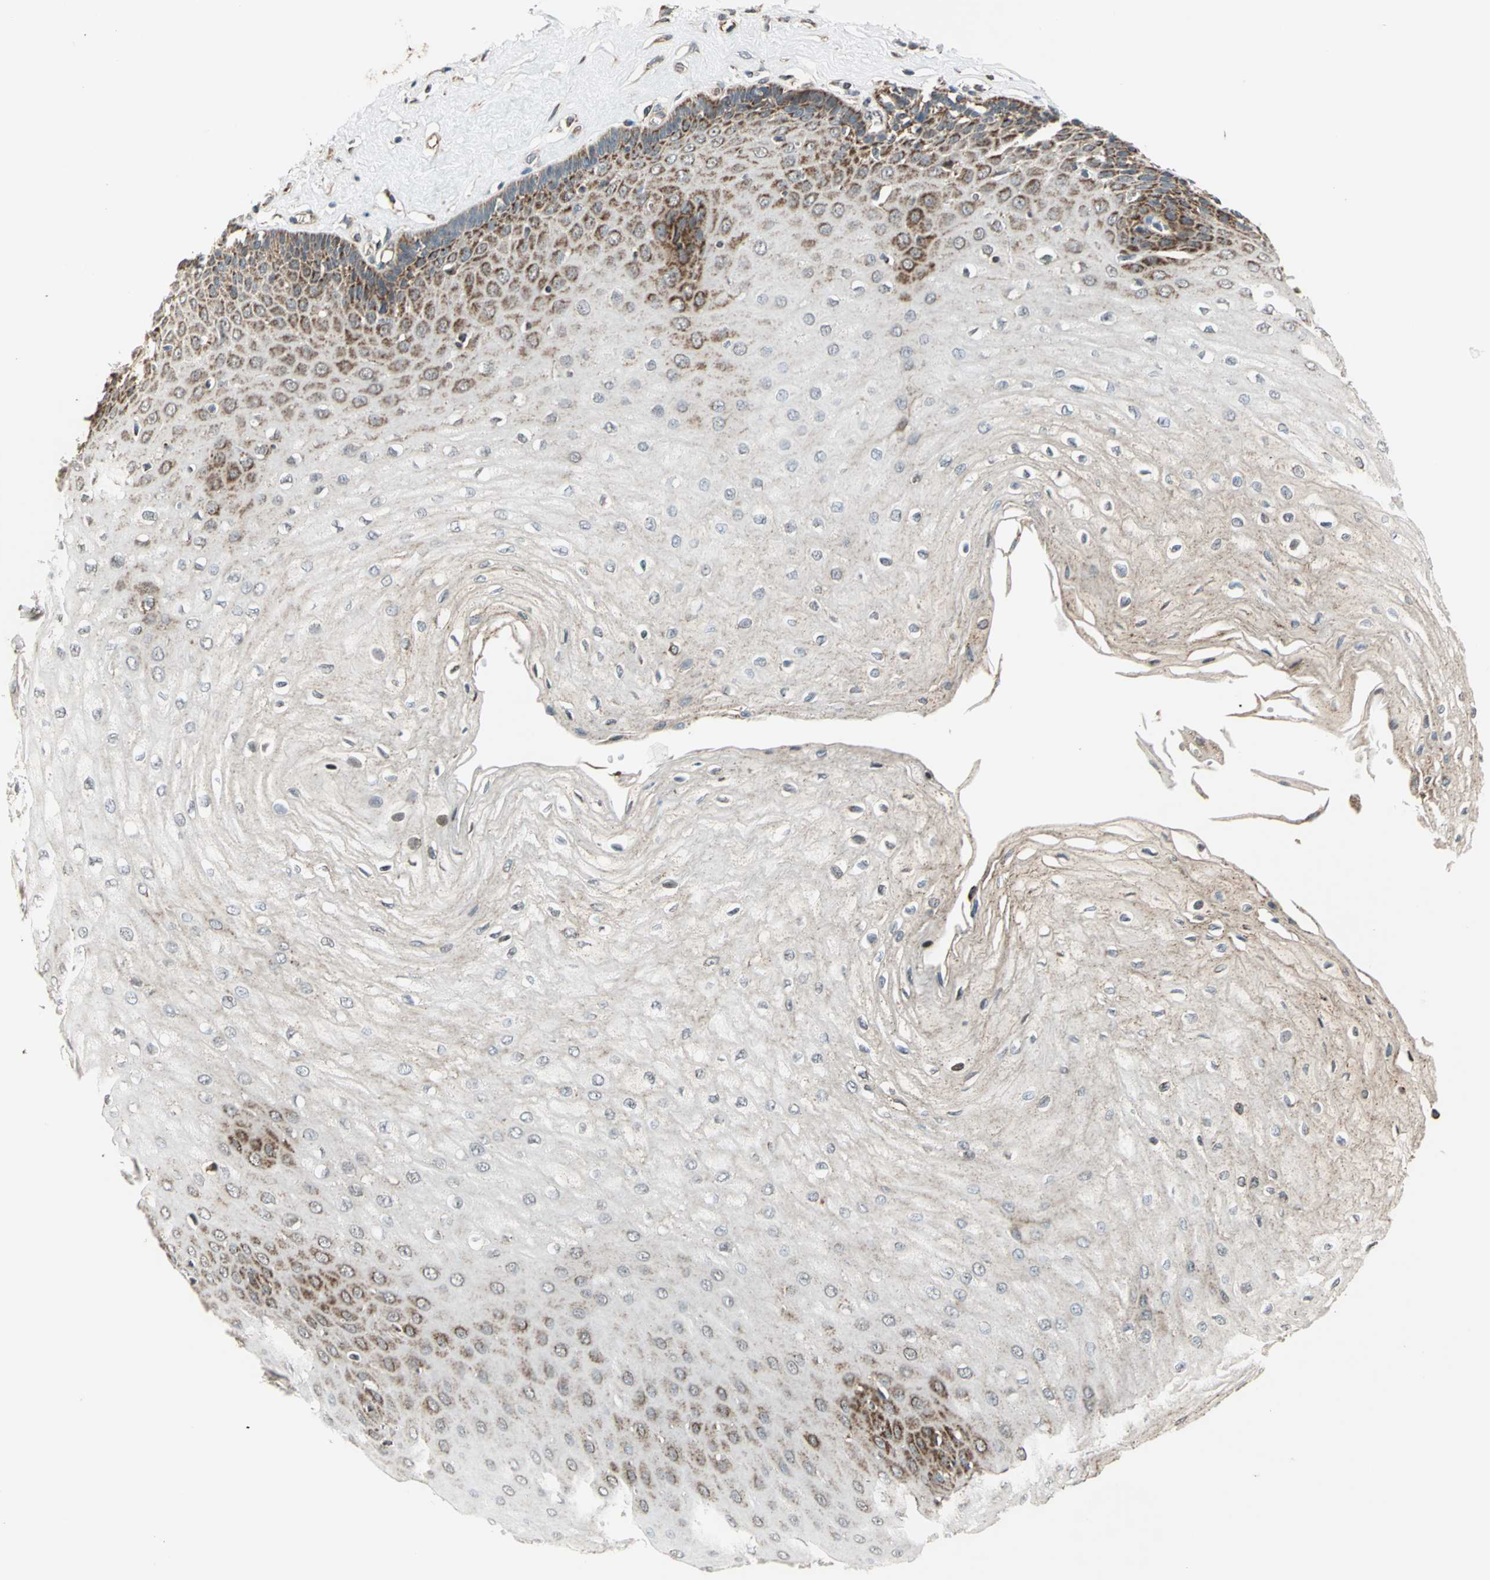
{"staining": {"intensity": "strong", "quantity": "25%-75%", "location": "cytoplasmic/membranous"}, "tissue": "esophagus", "cell_type": "Squamous epithelial cells", "image_type": "normal", "snomed": [{"axis": "morphology", "description": "Normal tissue, NOS"}, {"axis": "morphology", "description": "Squamous cell carcinoma, NOS"}, {"axis": "topography", "description": "Esophagus"}], "caption": "Immunohistochemistry (IHC) image of normal esophagus: human esophagus stained using immunohistochemistry (IHC) displays high levels of strong protein expression localized specifically in the cytoplasmic/membranous of squamous epithelial cells, appearing as a cytoplasmic/membranous brown color.", "gene": "MRPS22", "patient": {"sex": "male", "age": 65}}